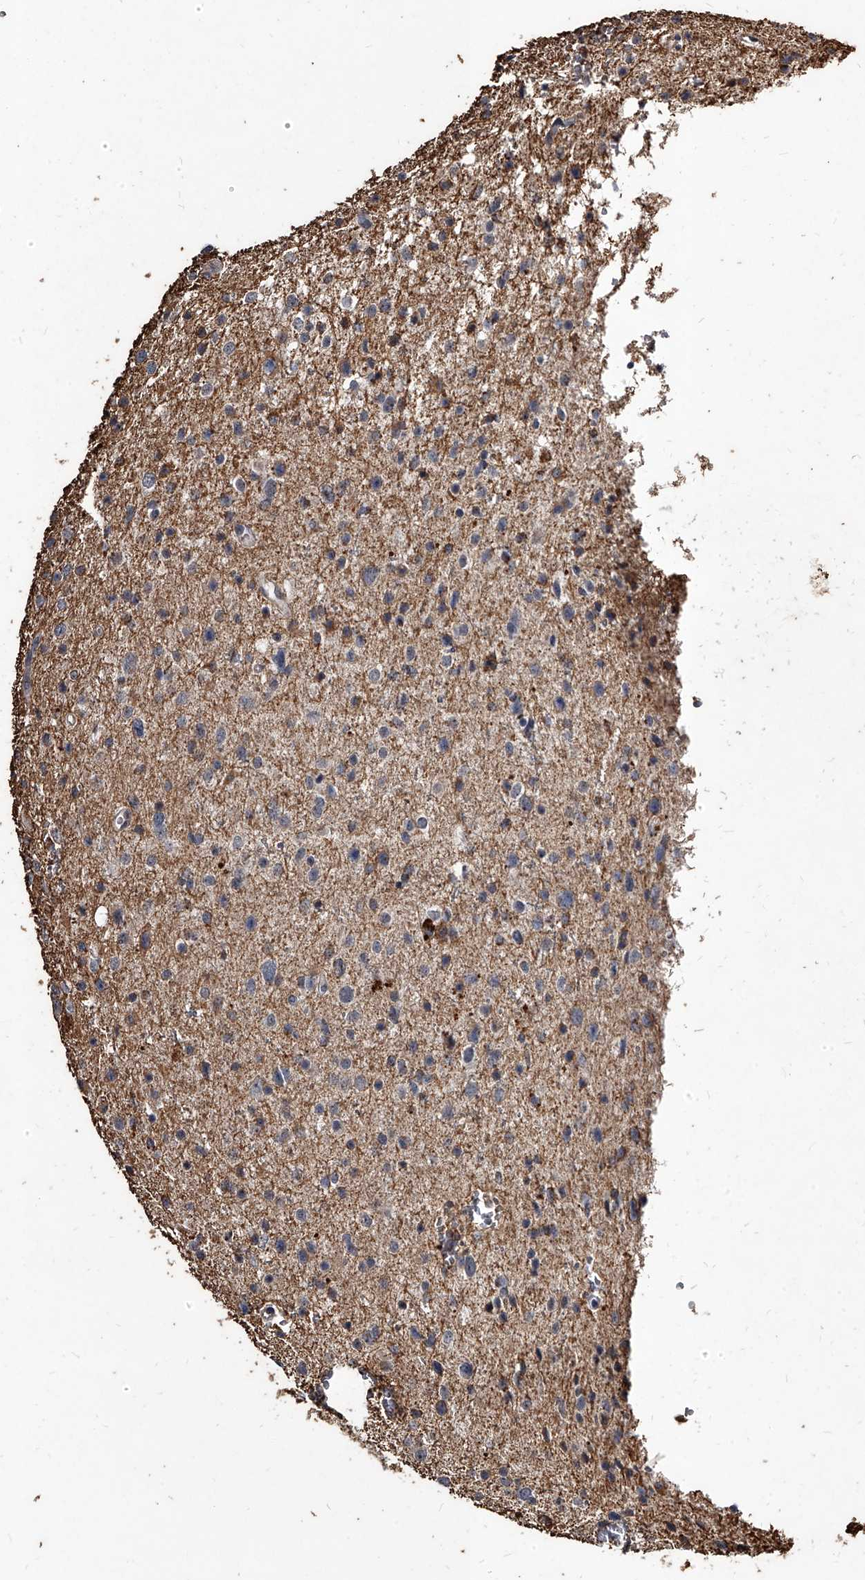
{"staining": {"intensity": "weak", "quantity": "<25%", "location": "cytoplasmic/membranous"}, "tissue": "glioma", "cell_type": "Tumor cells", "image_type": "cancer", "snomed": [{"axis": "morphology", "description": "Glioma, malignant, Low grade"}, {"axis": "topography", "description": "Brain"}], "caption": "Glioma was stained to show a protein in brown. There is no significant expression in tumor cells.", "gene": "GPR183", "patient": {"sex": "female", "age": 37}}